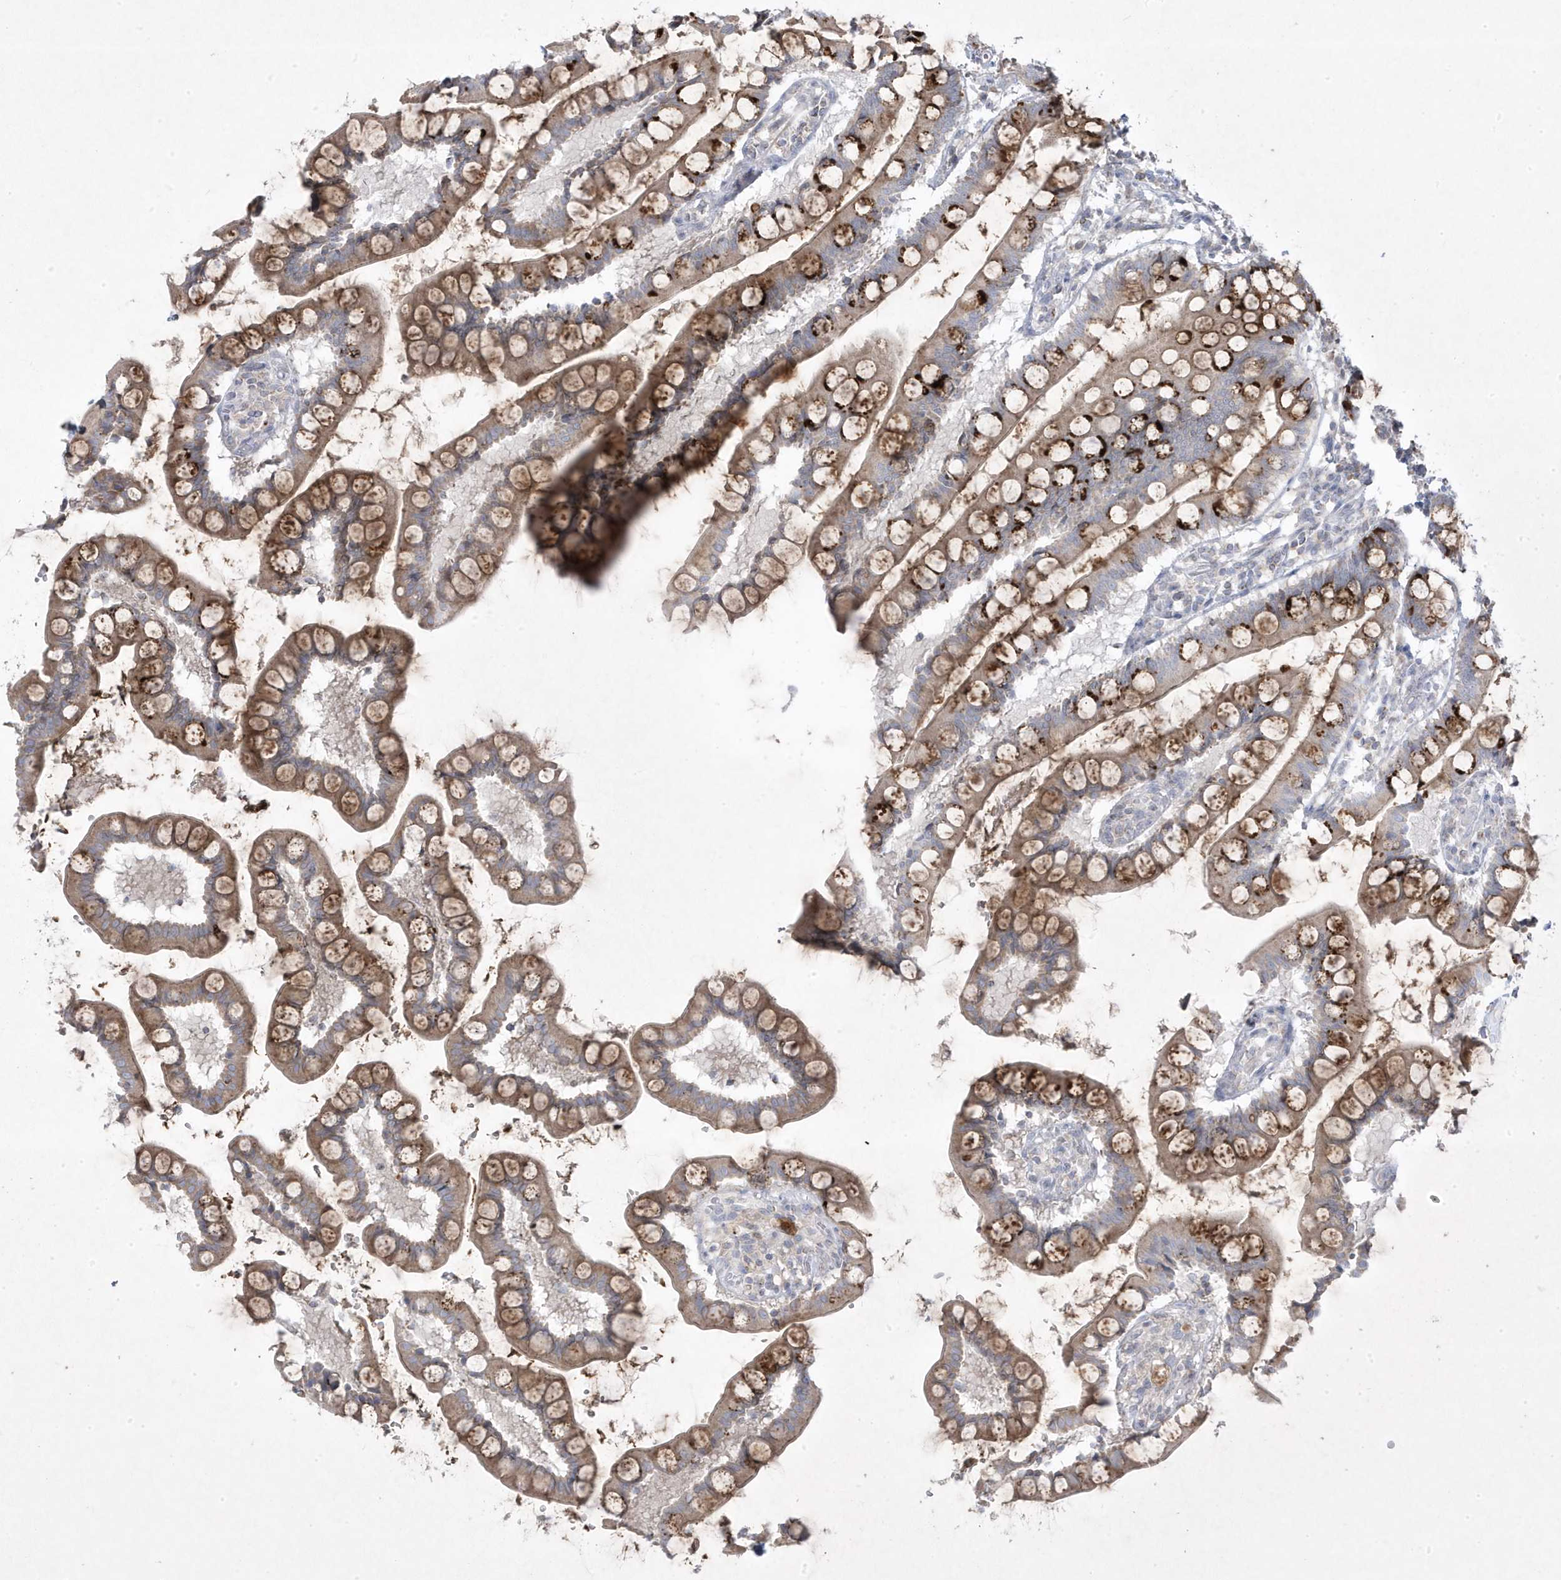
{"staining": {"intensity": "moderate", "quantity": ">75%", "location": "cytoplasmic/membranous"}, "tissue": "small intestine", "cell_type": "Glandular cells", "image_type": "normal", "snomed": [{"axis": "morphology", "description": "Normal tissue, NOS"}, {"axis": "topography", "description": "Small intestine"}], "caption": "Immunohistochemical staining of unremarkable human small intestine exhibits >75% levels of moderate cytoplasmic/membranous protein positivity in approximately >75% of glandular cells.", "gene": "ADAMTSL3", "patient": {"sex": "male", "age": 52}}